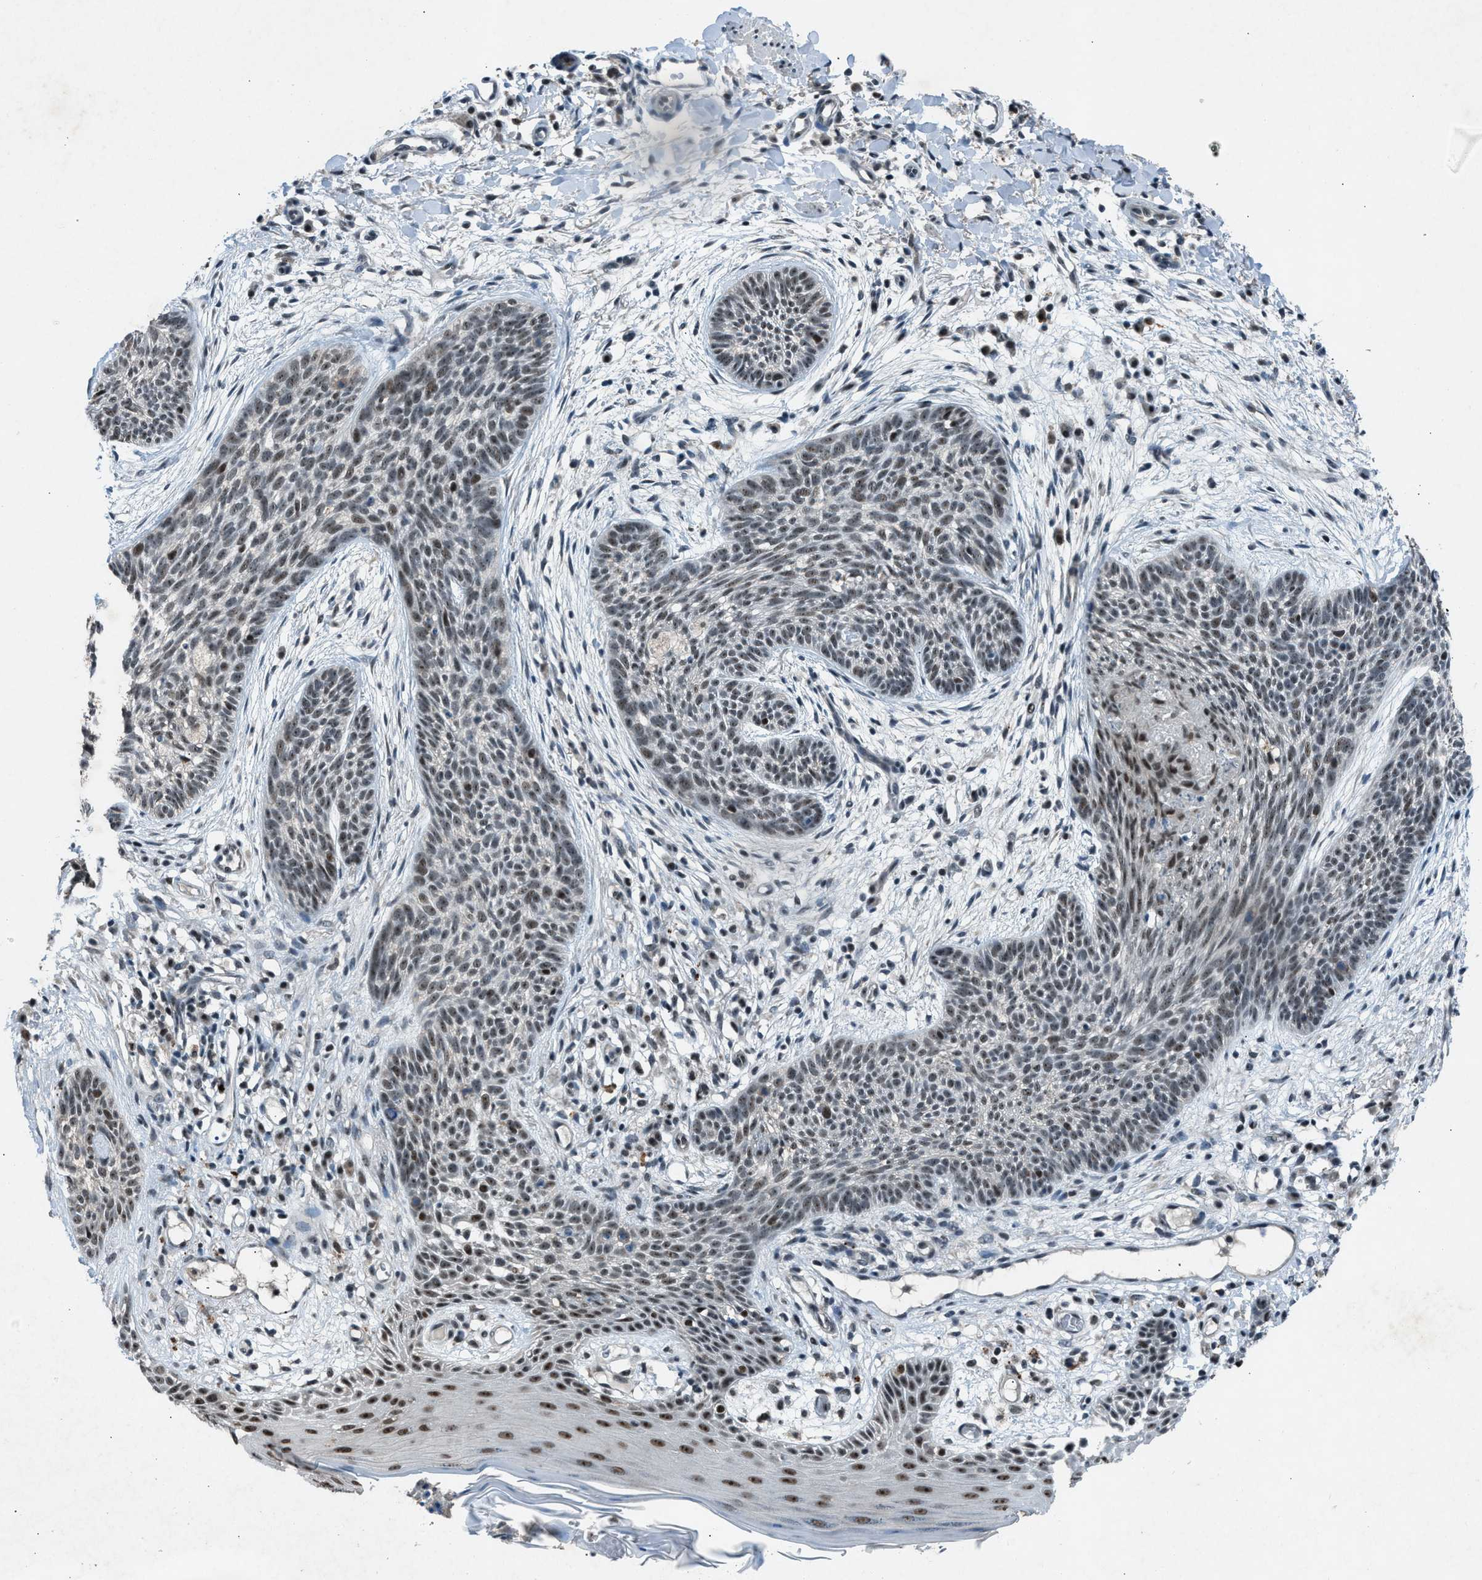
{"staining": {"intensity": "weak", "quantity": "<25%", "location": "nuclear"}, "tissue": "skin cancer", "cell_type": "Tumor cells", "image_type": "cancer", "snomed": [{"axis": "morphology", "description": "Basal cell carcinoma"}, {"axis": "topography", "description": "Skin"}], "caption": "Immunohistochemical staining of basal cell carcinoma (skin) shows no significant positivity in tumor cells.", "gene": "ADCY1", "patient": {"sex": "female", "age": 59}}